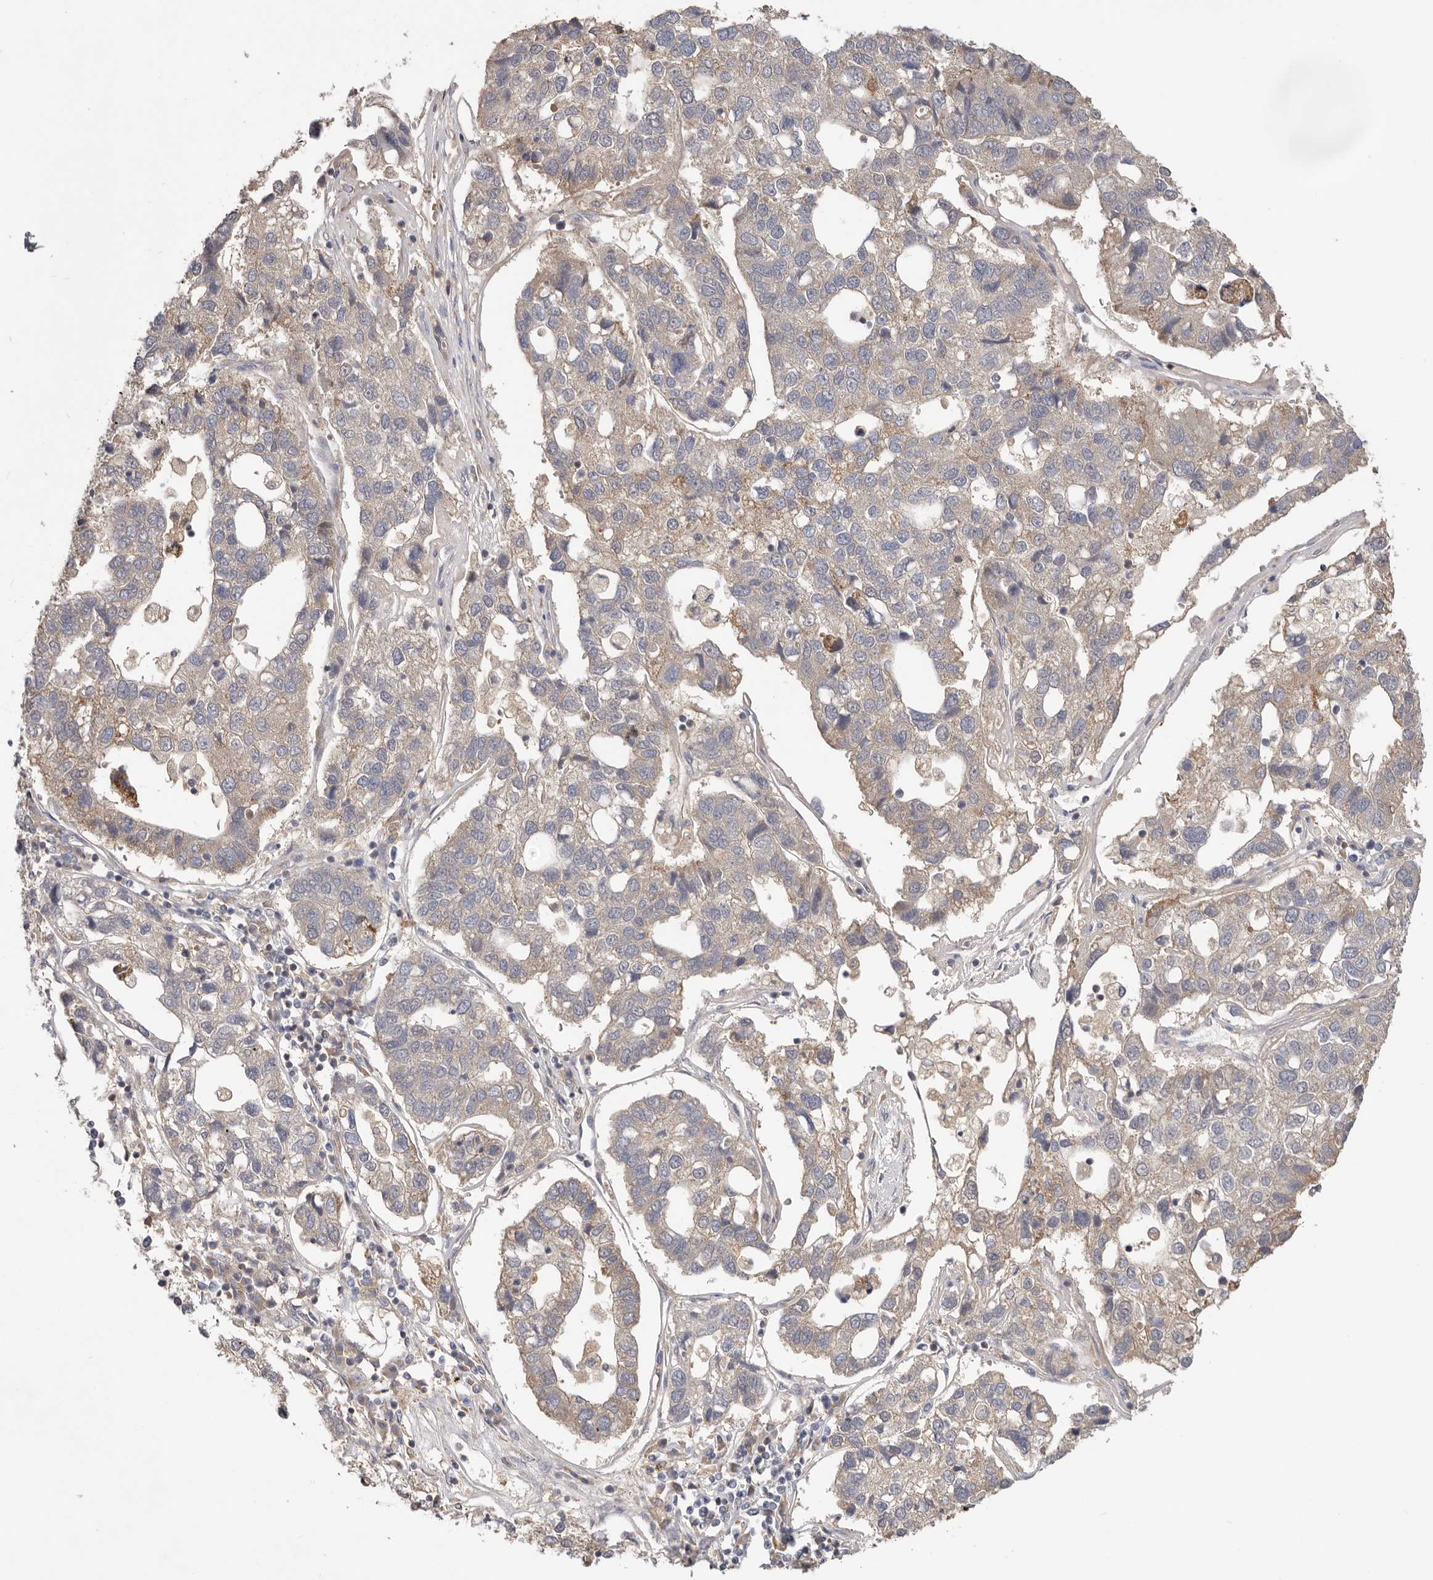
{"staining": {"intensity": "weak", "quantity": "<25%", "location": "cytoplasmic/membranous"}, "tissue": "pancreatic cancer", "cell_type": "Tumor cells", "image_type": "cancer", "snomed": [{"axis": "morphology", "description": "Adenocarcinoma, NOS"}, {"axis": "topography", "description": "Pancreas"}], "caption": "Immunohistochemistry (IHC) of human adenocarcinoma (pancreatic) exhibits no positivity in tumor cells. (DAB (3,3'-diaminobenzidine) immunohistochemistry visualized using brightfield microscopy, high magnification).", "gene": "LRP6", "patient": {"sex": "female", "age": 61}}